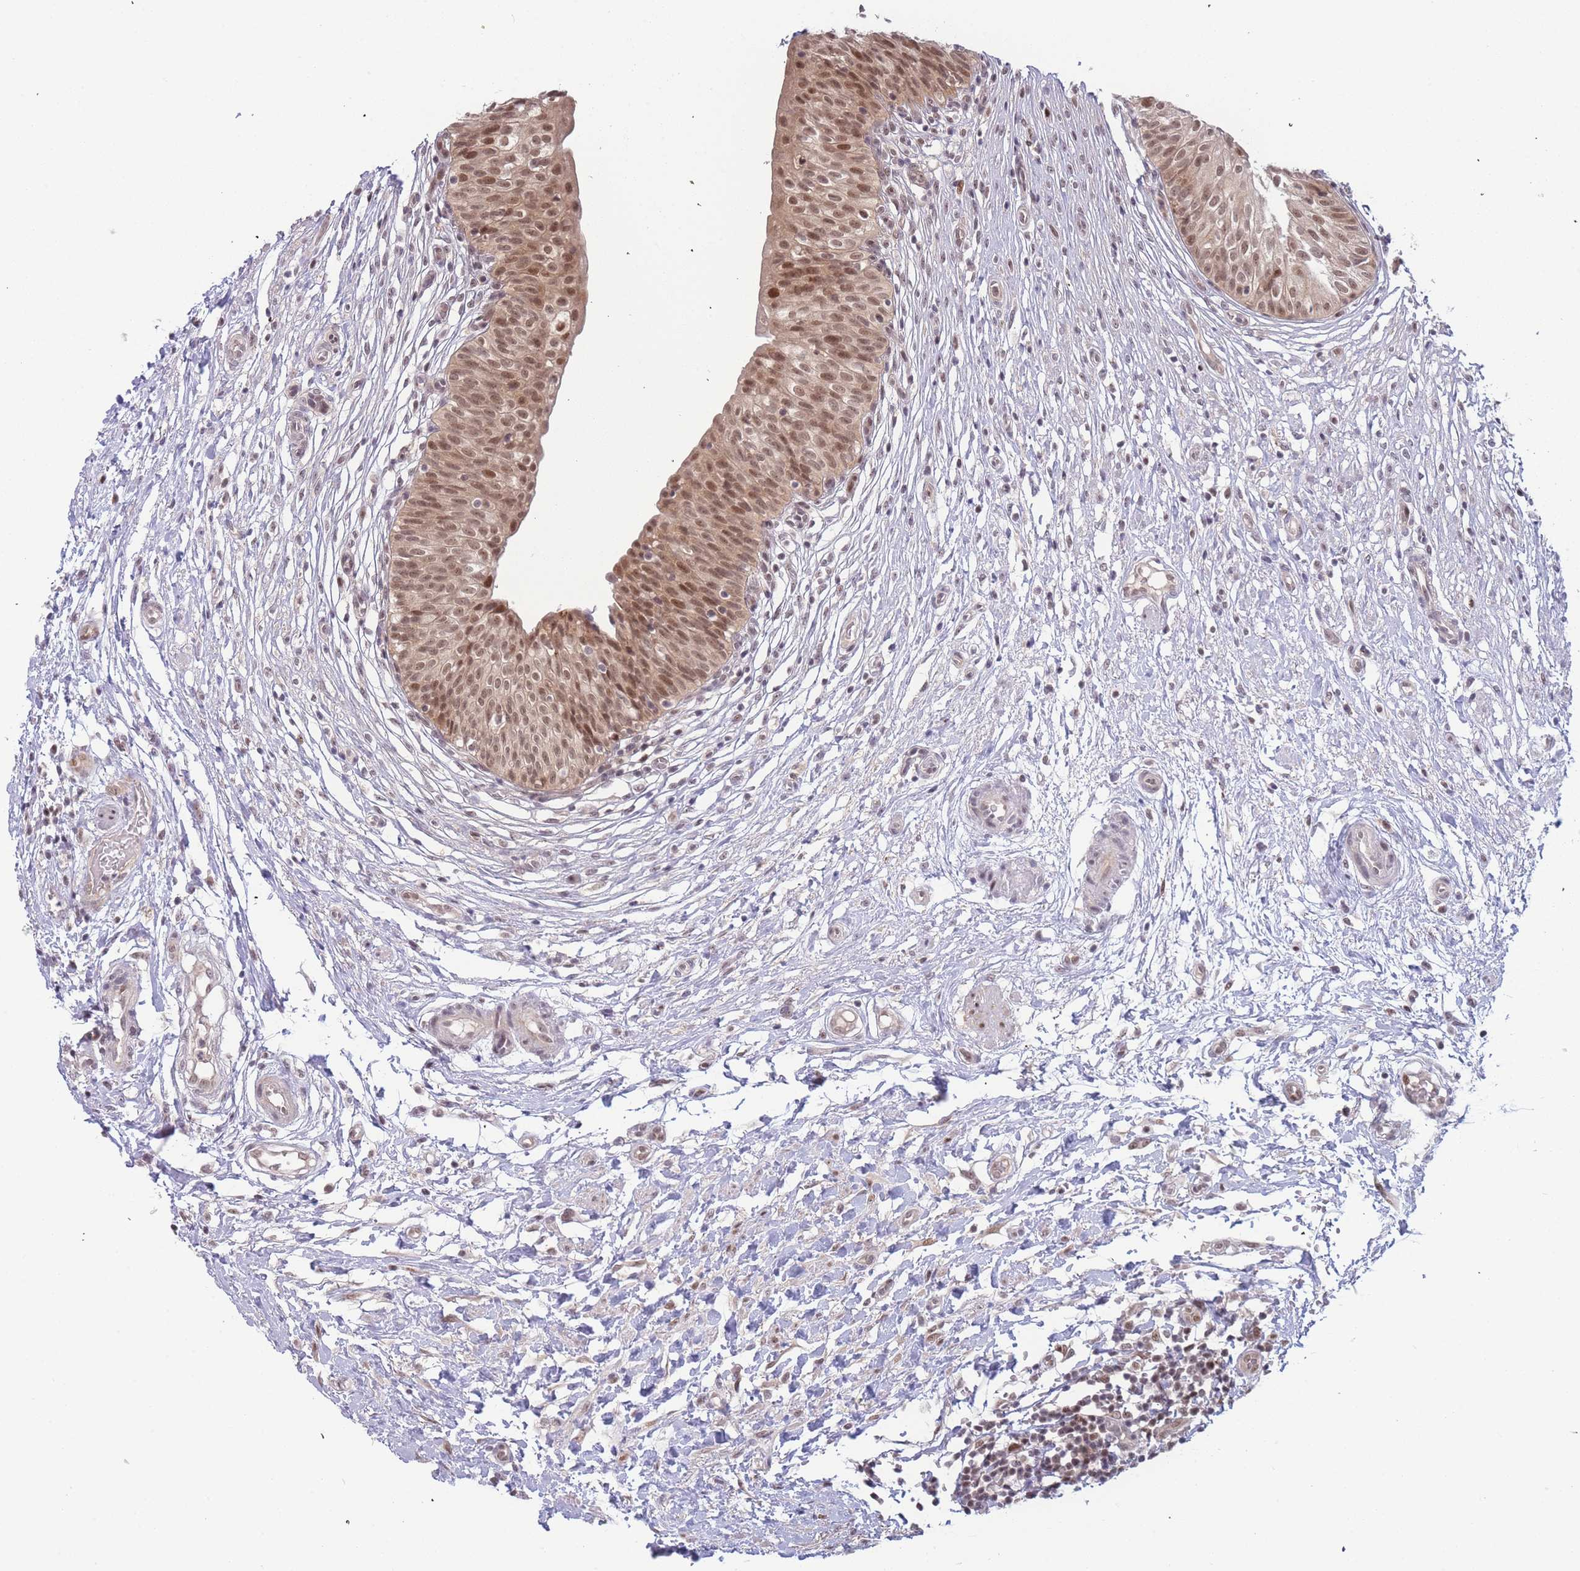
{"staining": {"intensity": "moderate", "quantity": ">75%", "location": "nuclear"}, "tissue": "urinary bladder", "cell_type": "Urothelial cells", "image_type": "normal", "snomed": [{"axis": "morphology", "description": "Normal tissue, NOS"}, {"axis": "topography", "description": "Urinary bladder"}], "caption": "A brown stain shows moderate nuclear positivity of a protein in urothelial cells of benign urinary bladder.", "gene": "DEAF1", "patient": {"sex": "male", "age": 55}}